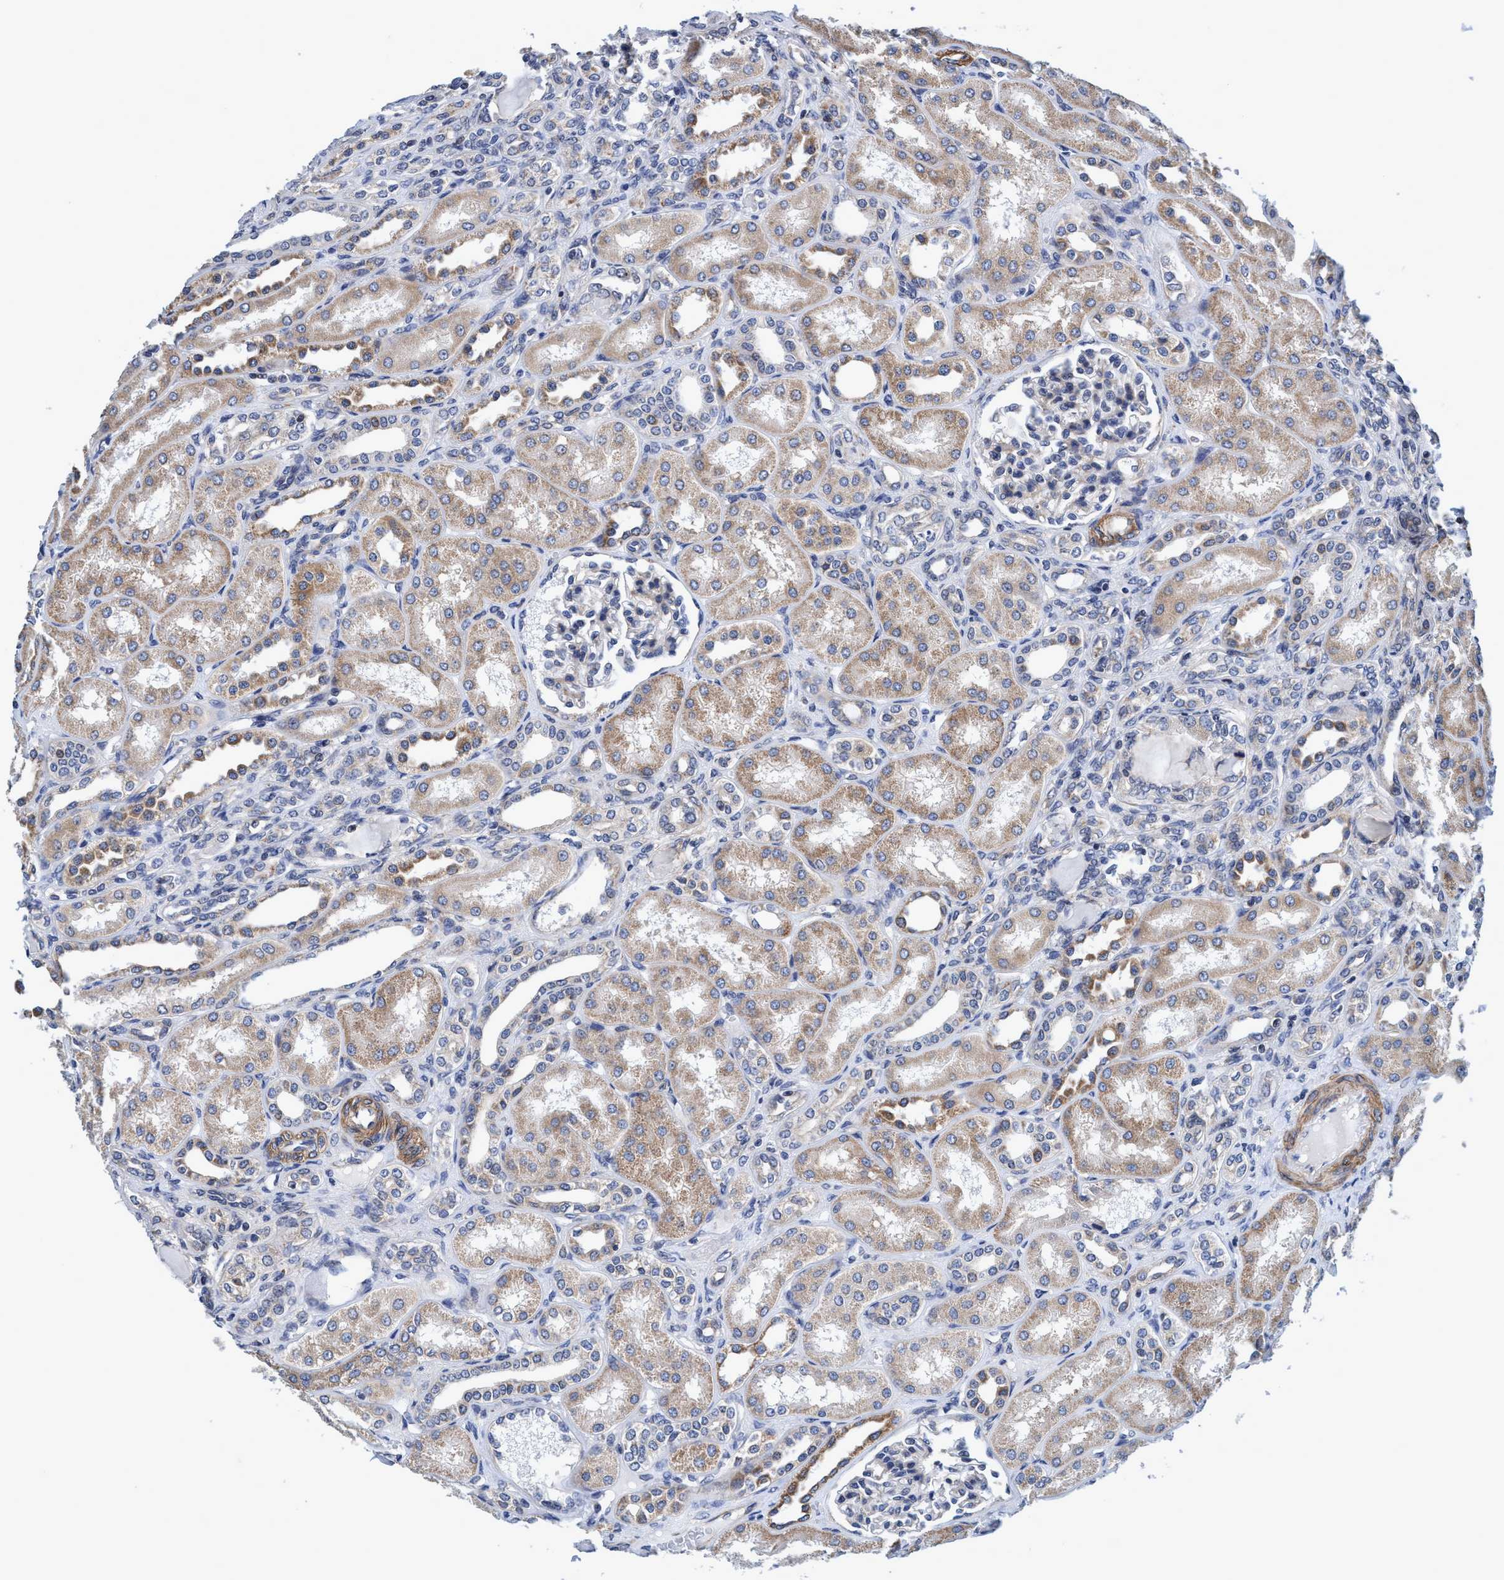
{"staining": {"intensity": "negative", "quantity": "none", "location": "none"}, "tissue": "kidney", "cell_type": "Cells in glomeruli", "image_type": "normal", "snomed": [{"axis": "morphology", "description": "Normal tissue, NOS"}, {"axis": "topography", "description": "Kidney"}], "caption": "Image shows no protein expression in cells in glomeruli of unremarkable kidney.", "gene": "CALCOCO2", "patient": {"sex": "male", "age": 7}}